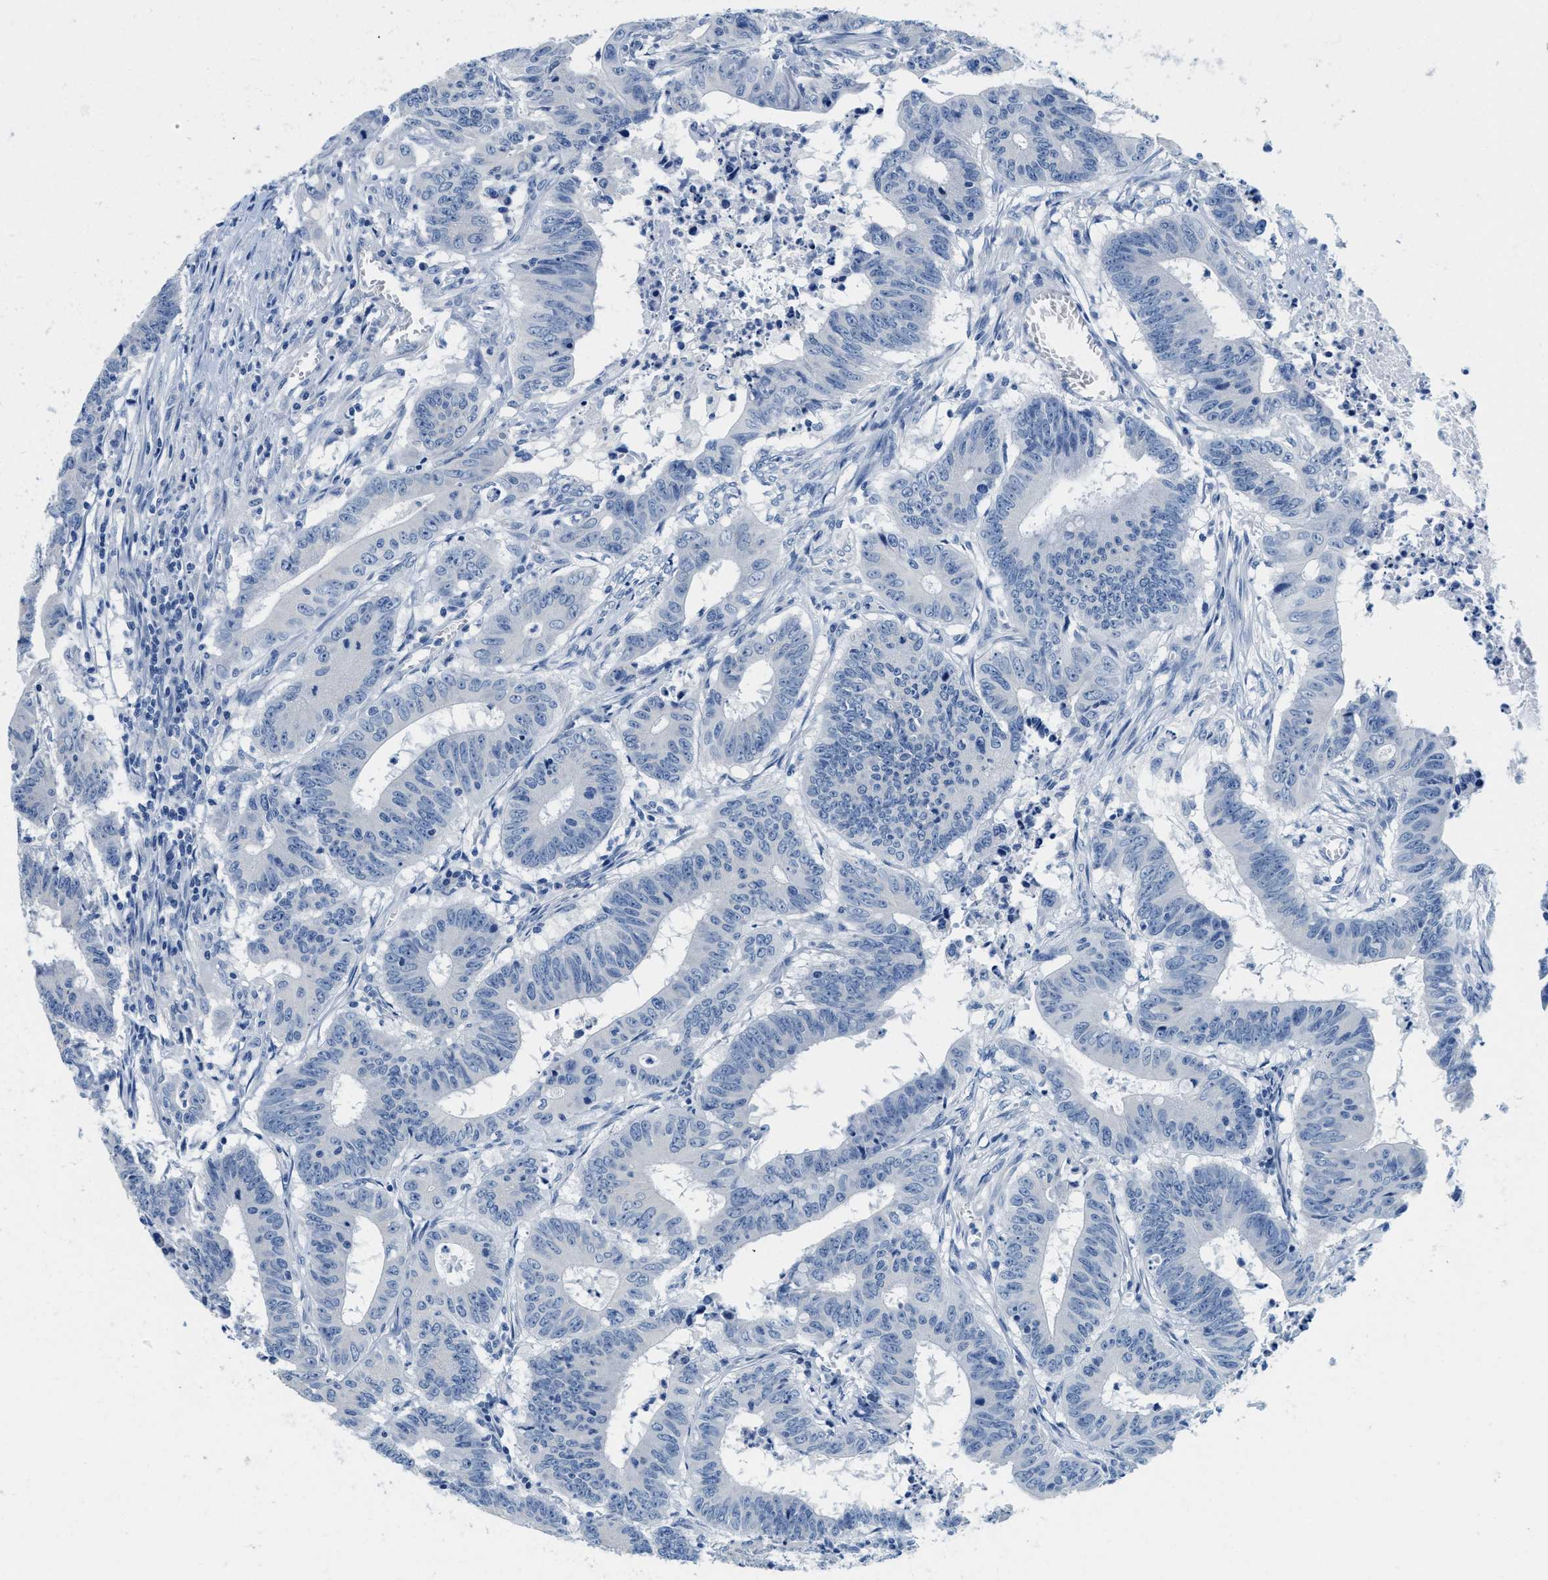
{"staining": {"intensity": "negative", "quantity": "none", "location": "none"}, "tissue": "colorectal cancer", "cell_type": "Tumor cells", "image_type": "cancer", "snomed": [{"axis": "morphology", "description": "Adenocarcinoma, NOS"}, {"axis": "topography", "description": "Colon"}], "caption": "Immunohistochemistry micrograph of neoplastic tissue: human colorectal cancer (adenocarcinoma) stained with DAB demonstrates no significant protein staining in tumor cells.", "gene": "GSTM3", "patient": {"sex": "male", "age": 45}}